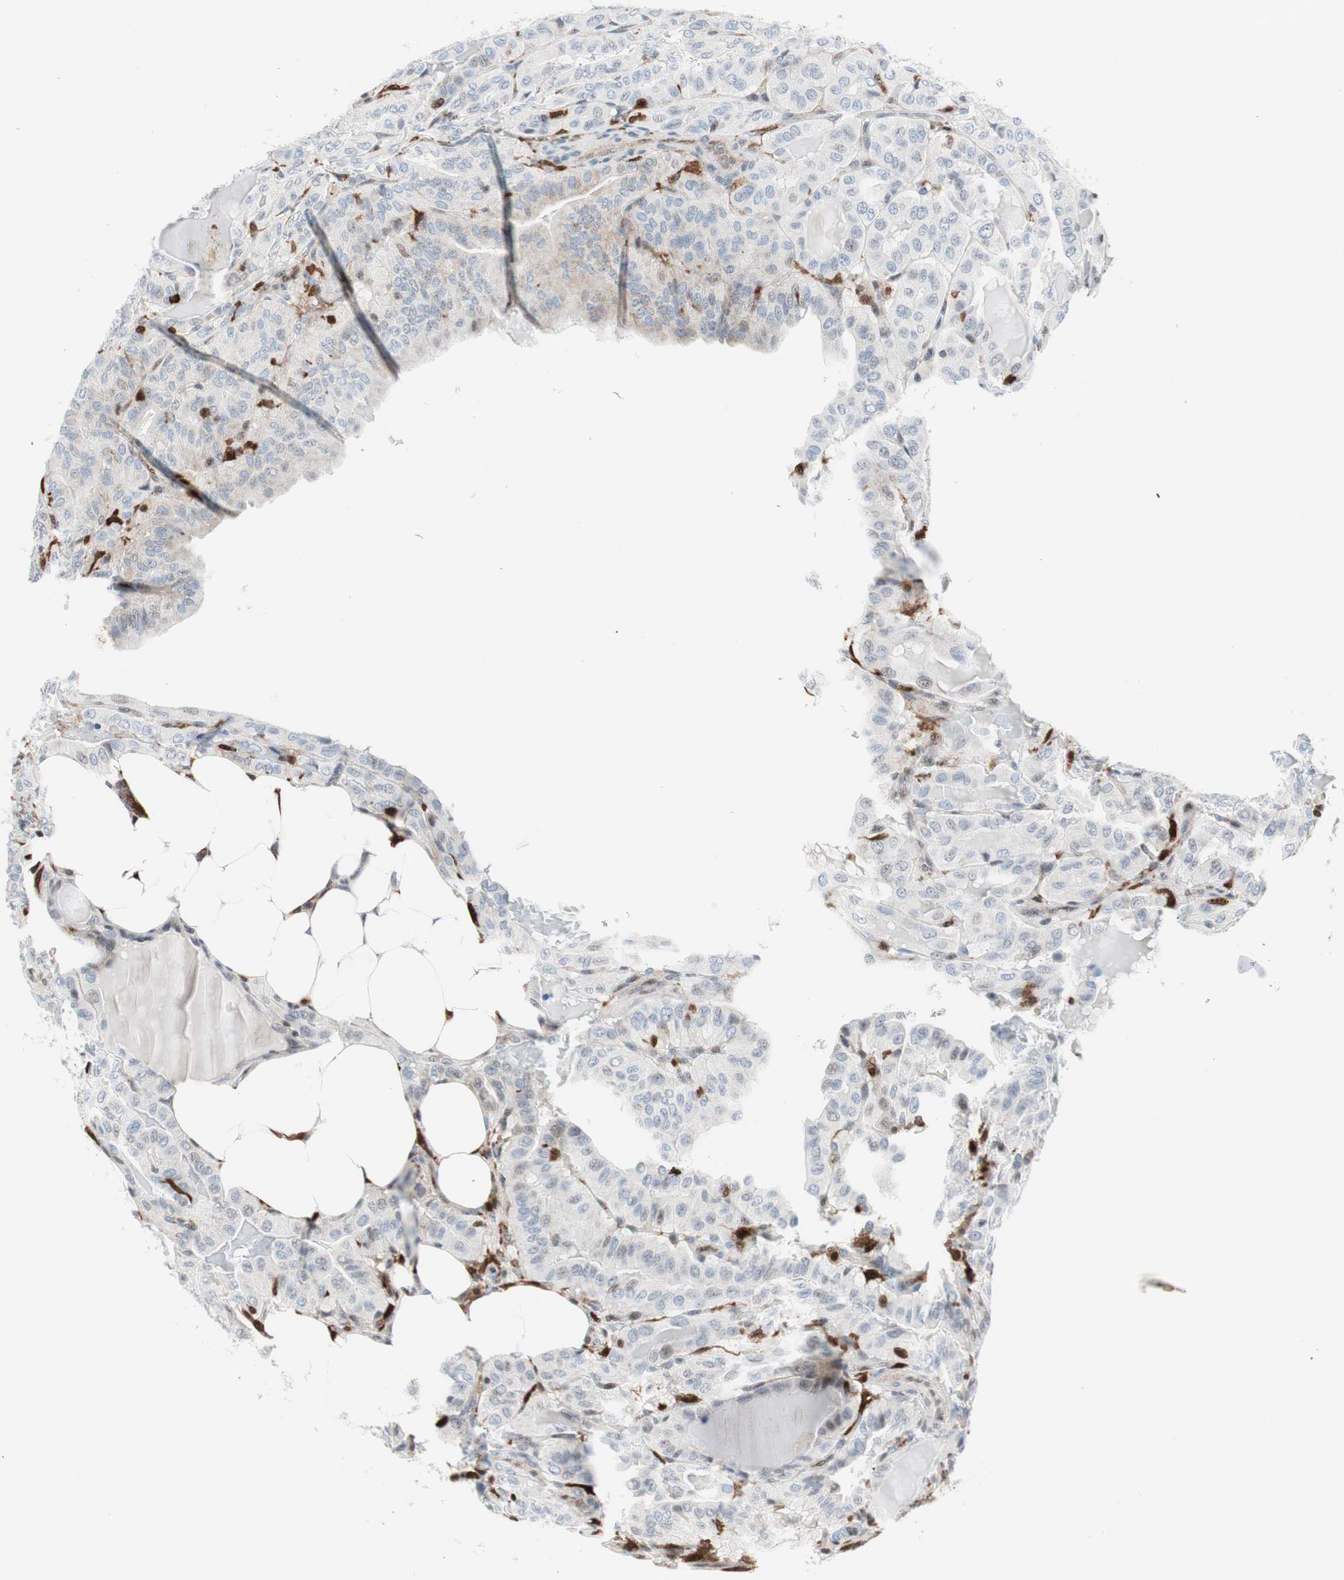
{"staining": {"intensity": "weak", "quantity": "<25%", "location": "cytoplasmic/membranous,nuclear"}, "tissue": "thyroid cancer", "cell_type": "Tumor cells", "image_type": "cancer", "snomed": [{"axis": "morphology", "description": "Papillary adenocarcinoma, NOS"}, {"axis": "topography", "description": "Thyroid gland"}], "caption": "This is a histopathology image of immunohistochemistry (IHC) staining of thyroid cancer (papillary adenocarcinoma), which shows no staining in tumor cells.", "gene": "RGS10", "patient": {"sex": "male", "age": 77}}